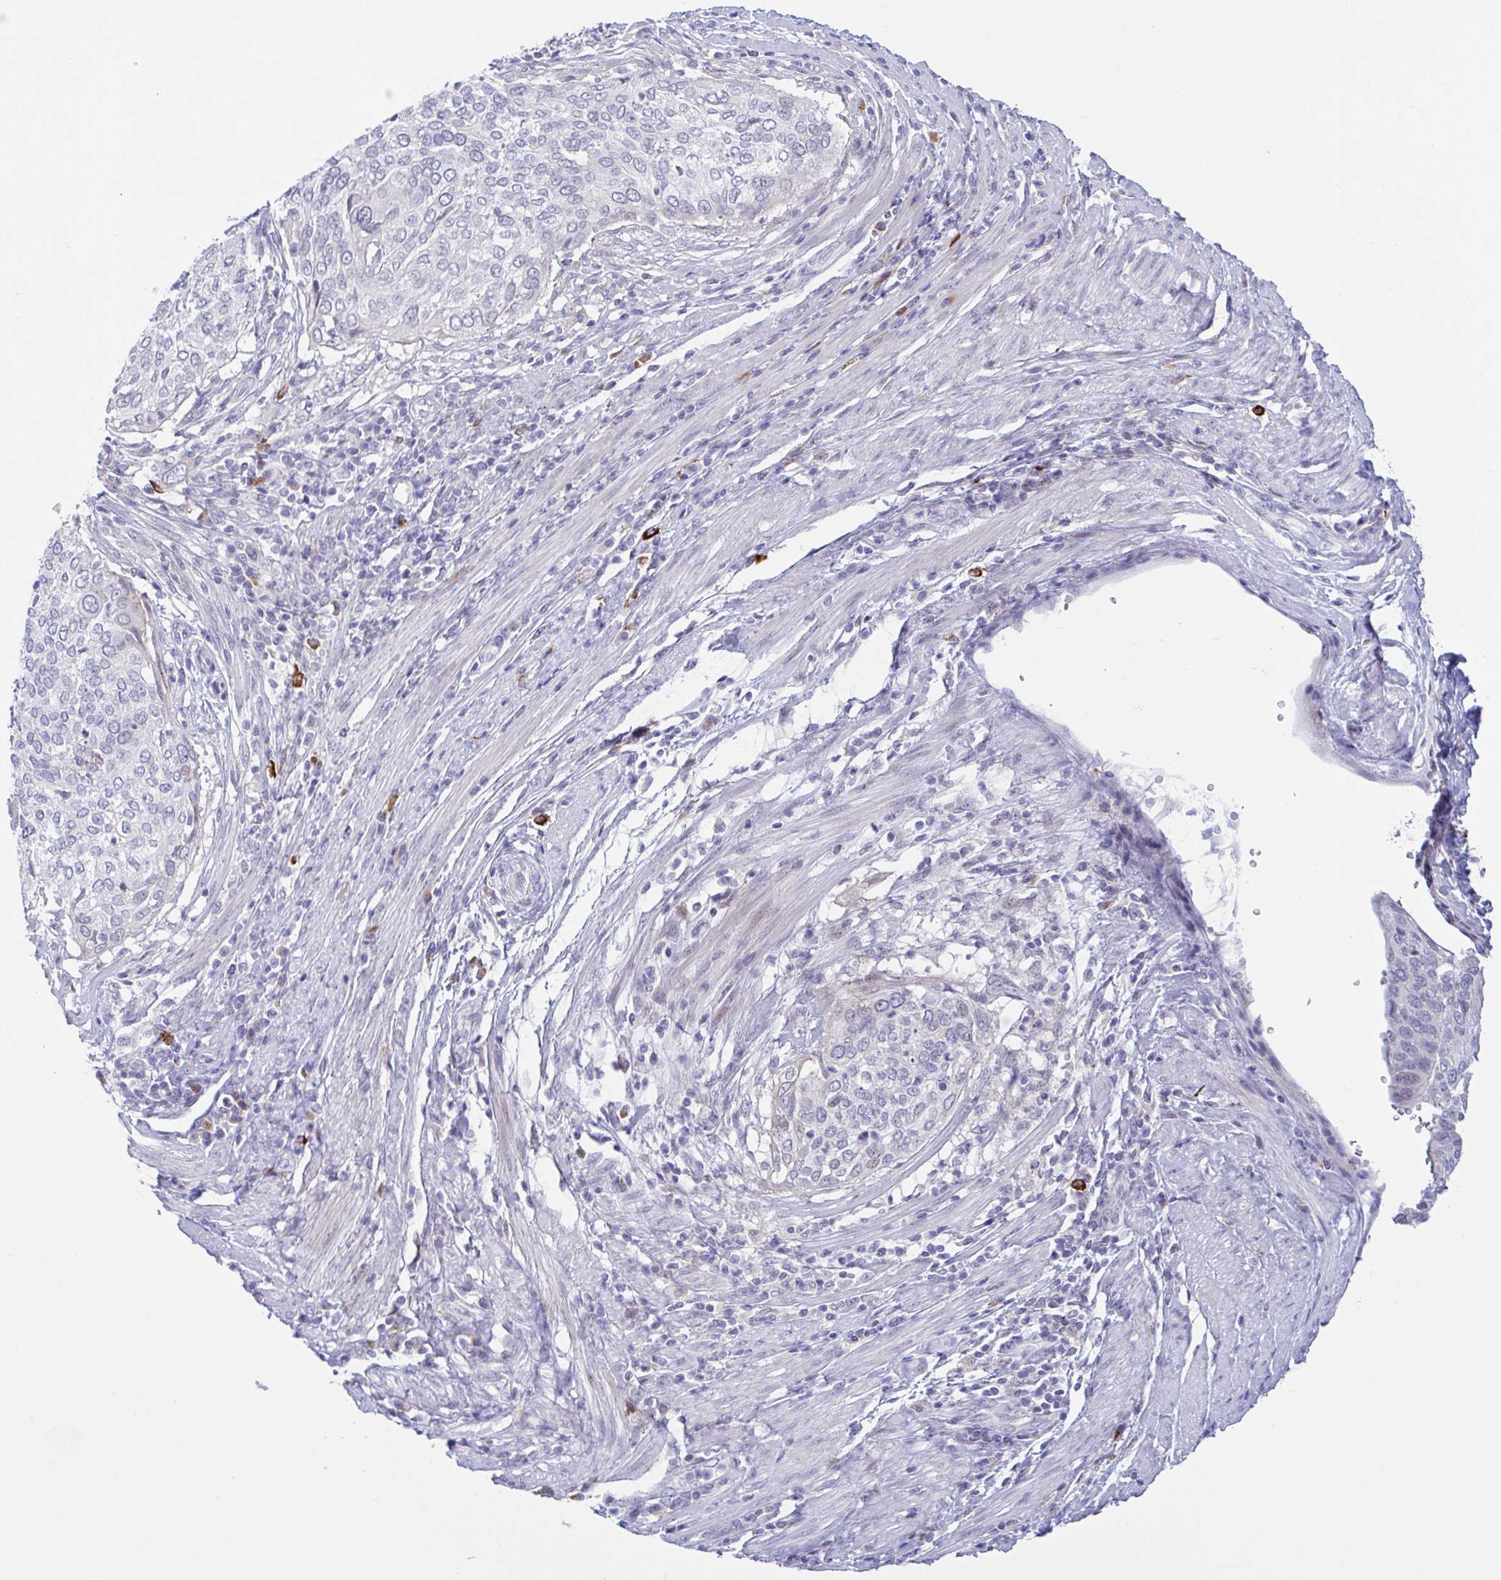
{"staining": {"intensity": "negative", "quantity": "none", "location": "none"}, "tissue": "cervical cancer", "cell_type": "Tumor cells", "image_type": "cancer", "snomed": [{"axis": "morphology", "description": "Squamous cell carcinoma, NOS"}, {"axis": "topography", "description": "Cervix"}], "caption": "Cervical squamous cell carcinoma was stained to show a protein in brown. There is no significant positivity in tumor cells.", "gene": "FAM219B", "patient": {"sex": "female", "age": 38}}